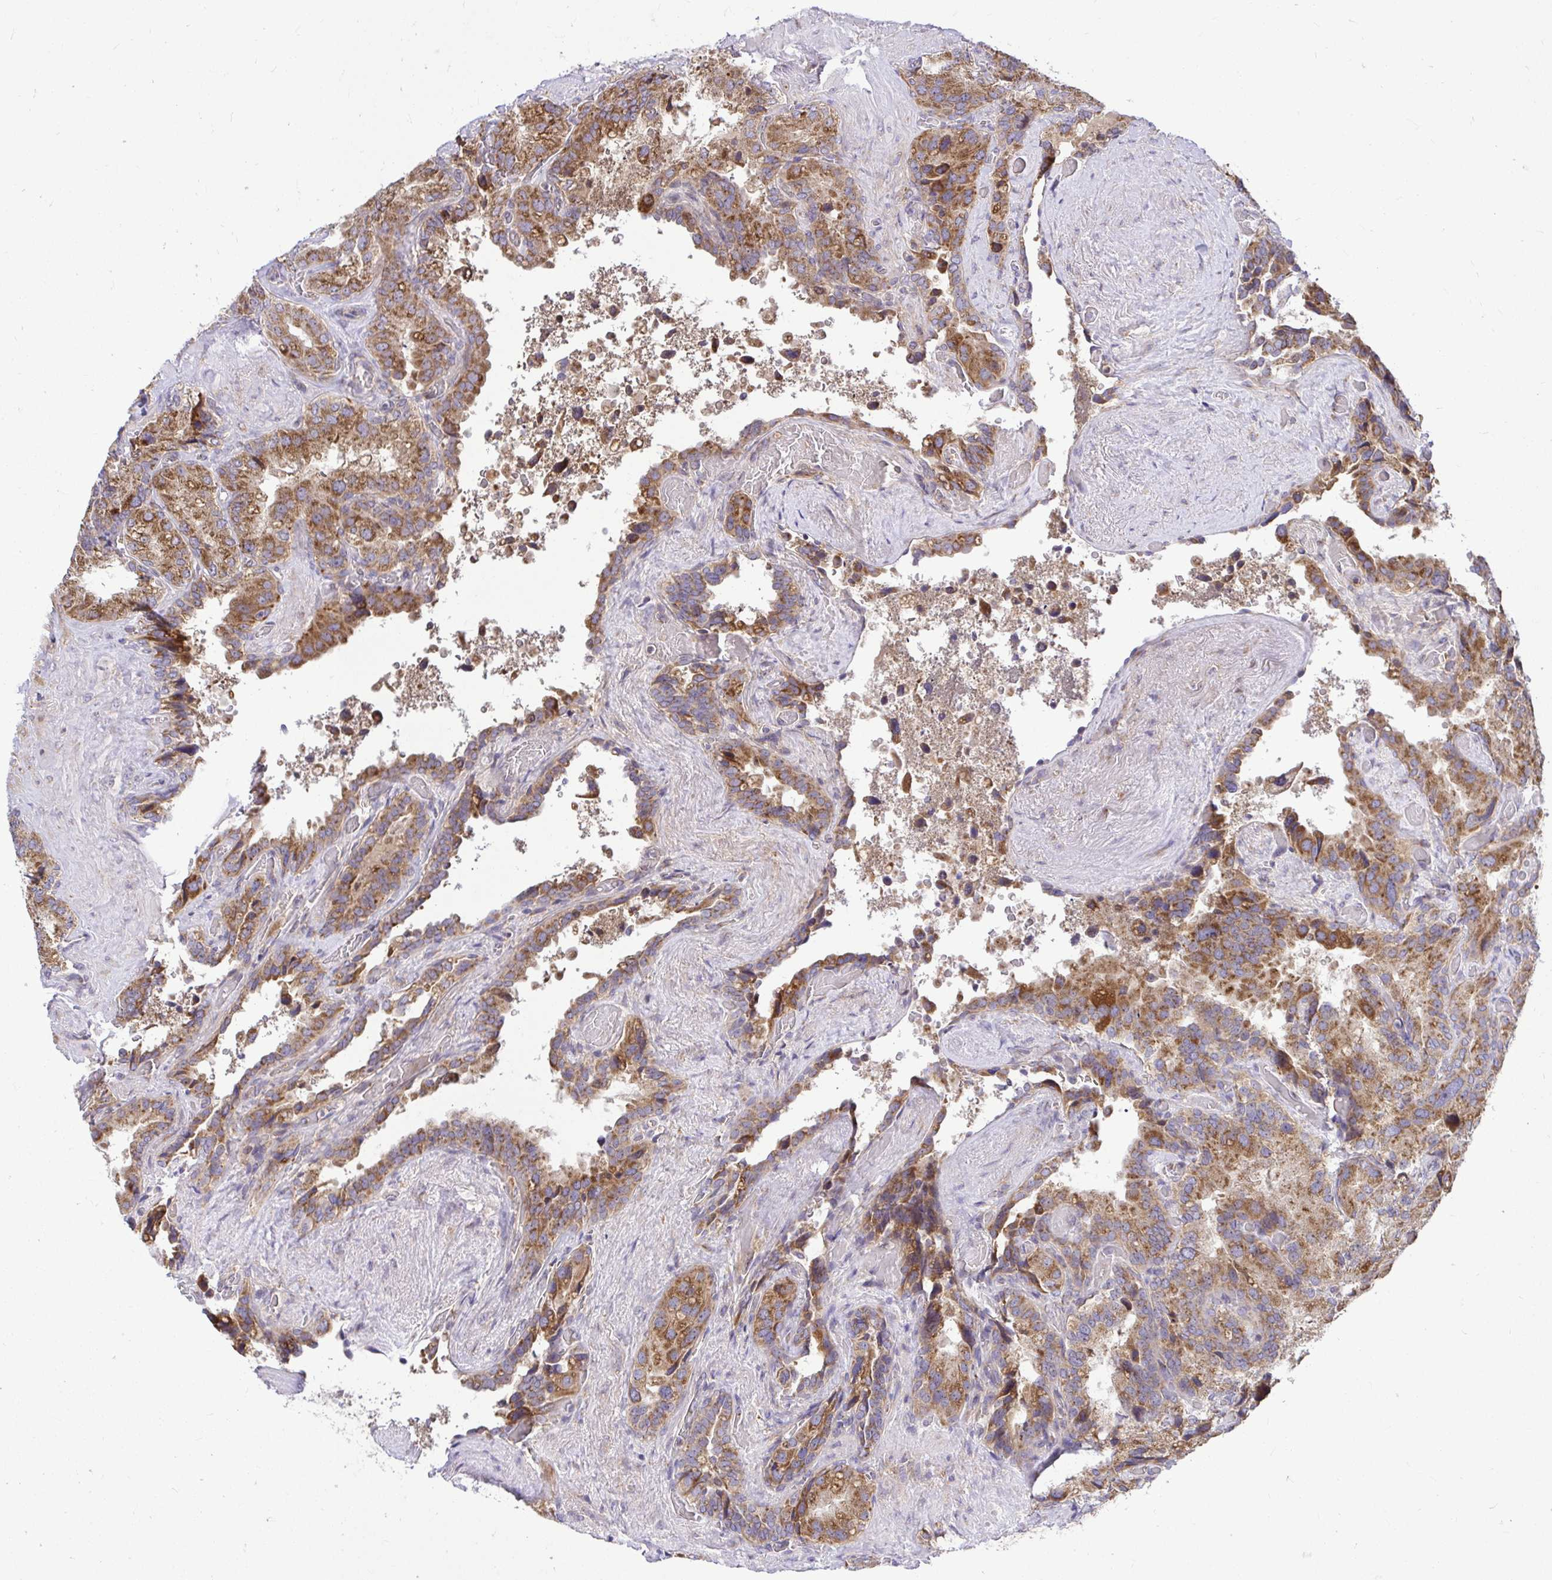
{"staining": {"intensity": "moderate", "quantity": ">75%", "location": "cytoplasmic/membranous"}, "tissue": "seminal vesicle", "cell_type": "Glandular cells", "image_type": "normal", "snomed": [{"axis": "morphology", "description": "Normal tissue, NOS"}, {"axis": "topography", "description": "Seminal veicle"}], "caption": "Benign seminal vesicle reveals moderate cytoplasmic/membranous positivity in about >75% of glandular cells.", "gene": "VTI1B", "patient": {"sex": "male", "age": 60}}